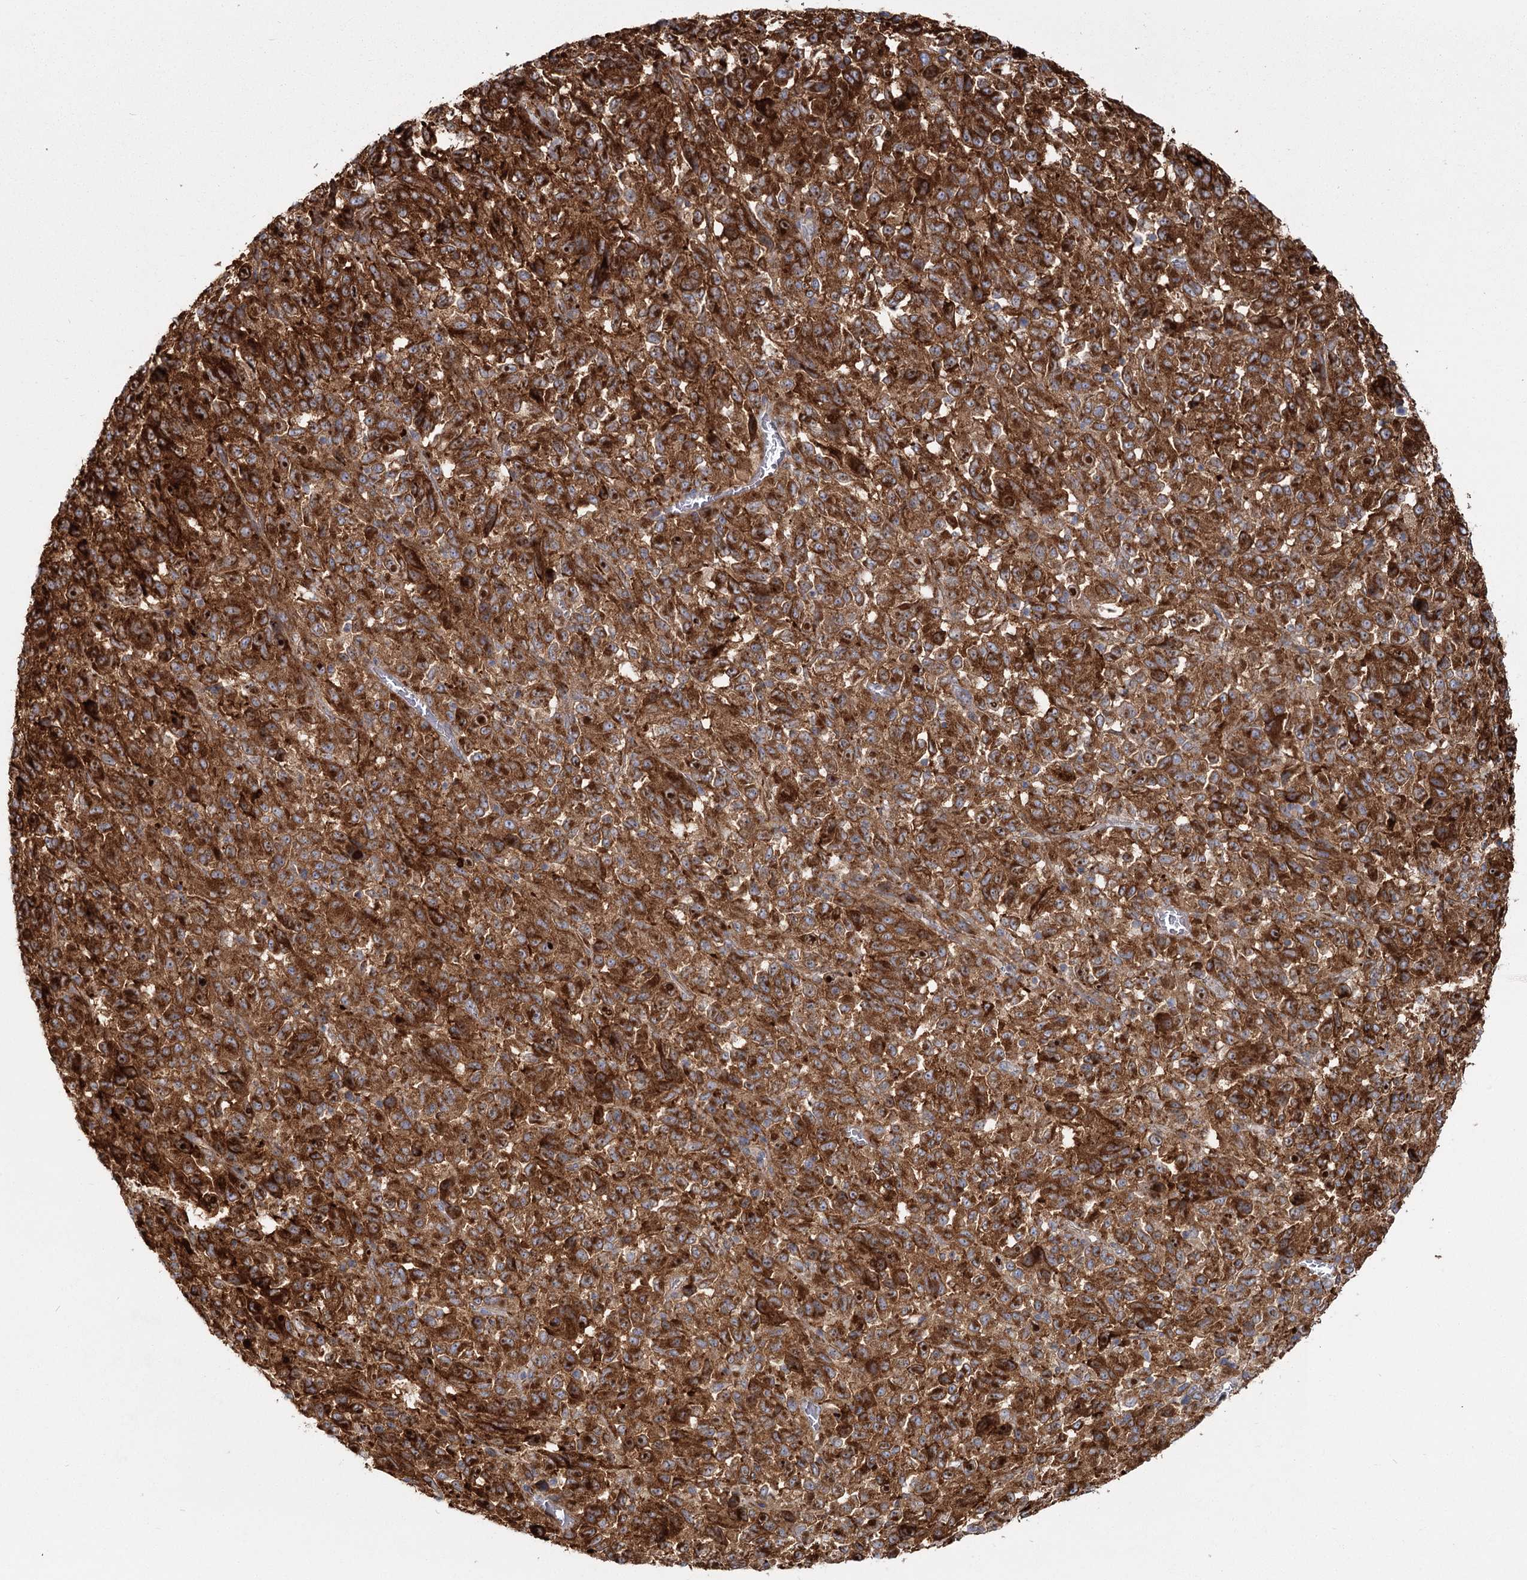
{"staining": {"intensity": "strong", "quantity": ">75%", "location": "cytoplasmic/membranous"}, "tissue": "melanoma", "cell_type": "Tumor cells", "image_type": "cancer", "snomed": [{"axis": "morphology", "description": "Malignant melanoma, Metastatic site"}, {"axis": "topography", "description": "Lung"}], "caption": "An immunohistochemistry micrograph of neoplastic tissue is shown. Protein staining in brown labels strong cytoplasmic/membranous positivity in malignant melanoma (metastatic site) within tumor cells.", "gene": "HARS2", "patient": {"sex": "male", "age": 64}}